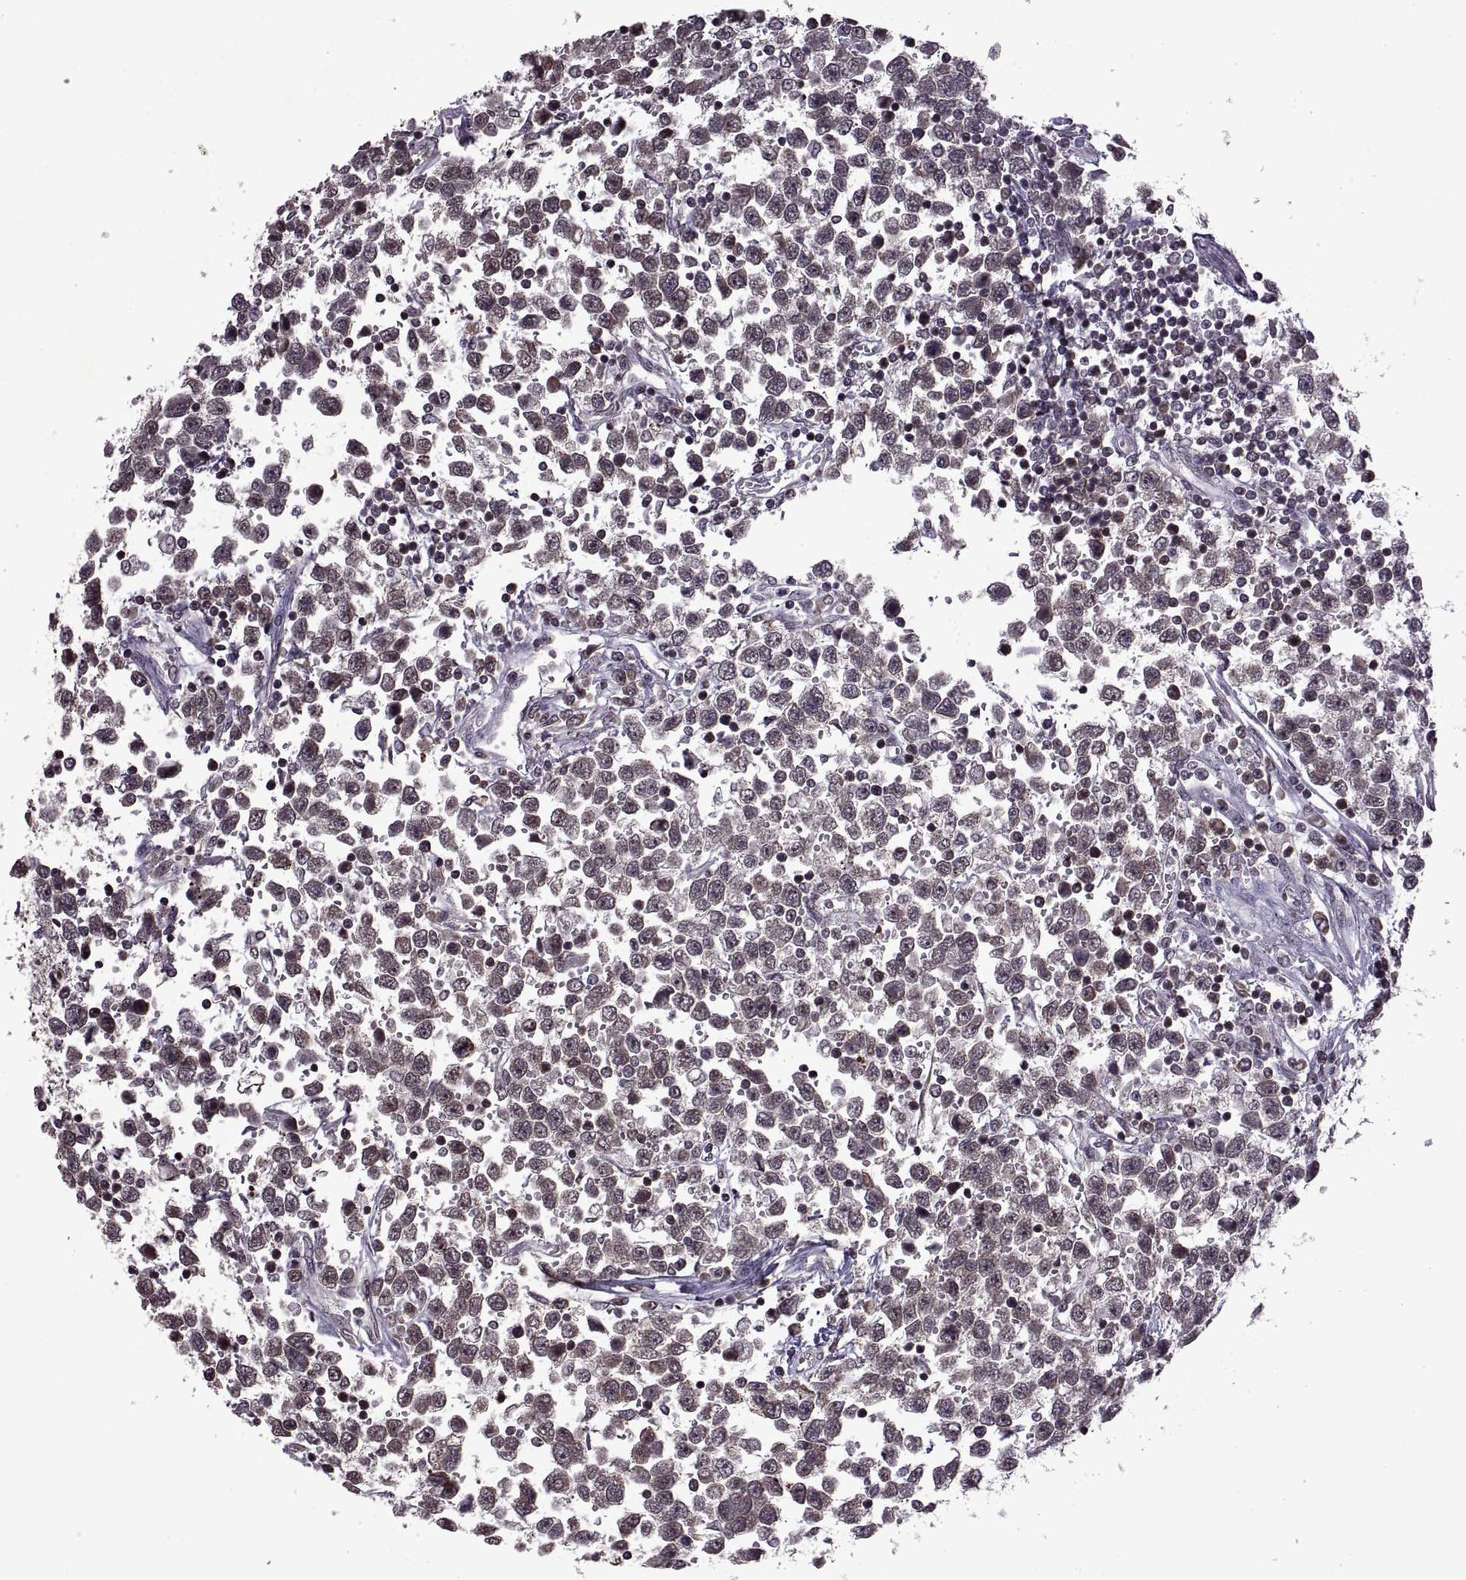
{"staining": {"intensity": "weak", "quantity": "<25%", "location": "nuclear"}, "tissue": "testis cancer", "cell_type": "Tumor cells", "image_type": "cancer", "snomed": [{"axis": "morphology", "description": "Seminoma, NOS"}, {"axis": "topography", "description": "Testis"}], "caption": "Immunohistochemical staining of human testis cancer shows no significant positivity in tumor cells.", "gene": "INTS3", "patient": {"sex": "male", "age": 34}}